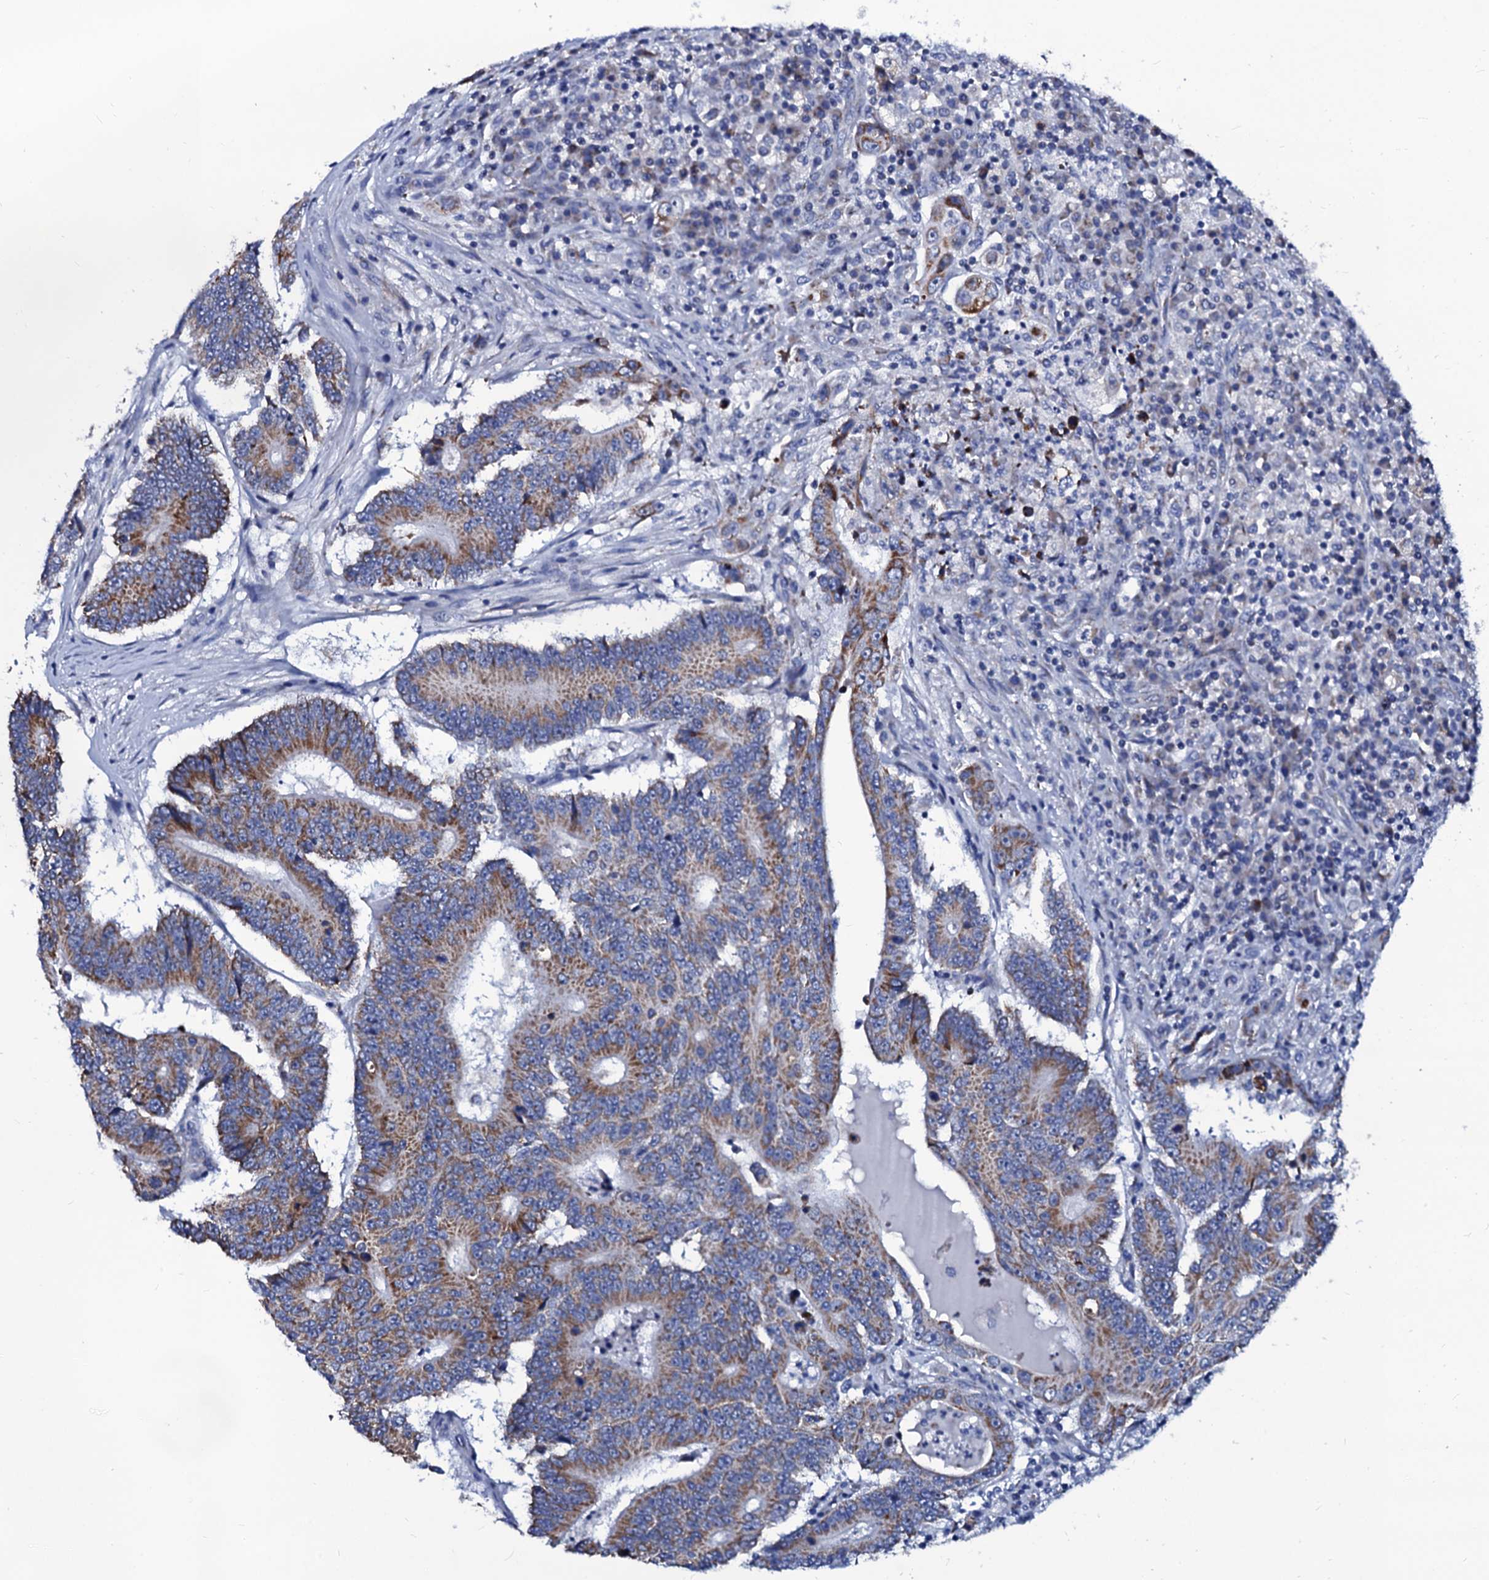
{"staining": {"intensity": "moderate", "quantity": ">75%", "location": "cytoplasmic/membranous"}, "tissue": "colorectal cancer", "cell_type": "Tumor cells", "image_type": "cancer", "snomed": [{"axis": "morphology", "description": "Adenocarcinoma, NOS"}, {"axis": "topography", "description": "Colon"}], "caption": "Colorectal cancer stained with a protein marker exhibits moderate staining in tumor cells.", "gene": "SLC37A4", "patient": {"sex": "male", "age": 83}}